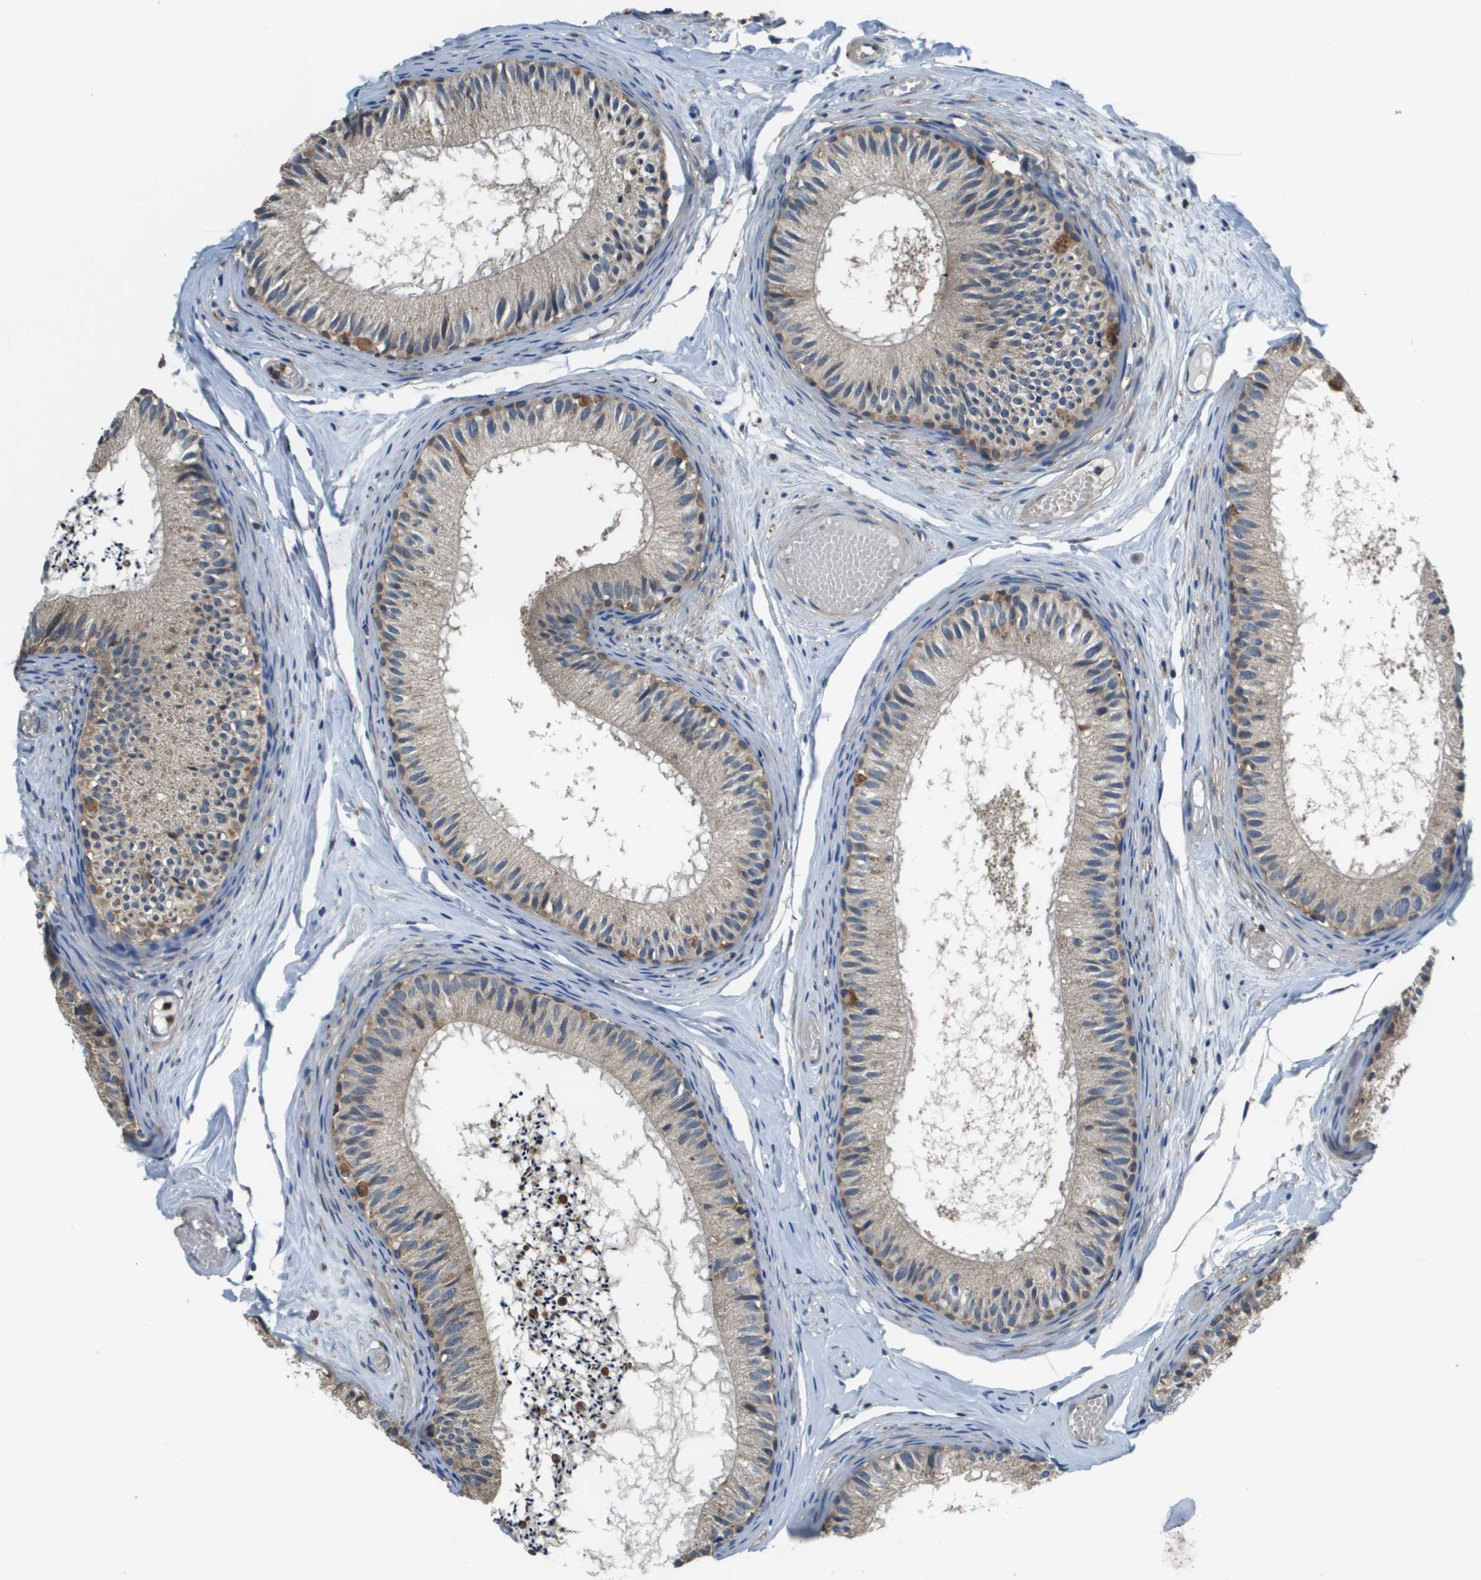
{"staining": {"intensity": "moderate", "quantity": ">75%", "location": "cytoplasmic/membranous"}, "tissue": "epididymis", "cell_type": "Glandular cells", "image_type": "normal", "snomed": [{"axis": "morphology", "description": "Normal tissue, NOS"}, {"axis": "topography", "description": "Epididymis"}], "caption": "Immunohistochemistry staining of normal epididymis, which reveals medium levels of moderate cytoplasmic/membranous positivity in about >75% of glandular cells indicating moderate cytoplasmic/membranous protein staining. The staining was performed using DAB (brown) for protein detection and nuclei were counterstained in hematoxylin (blue).", "gene": "CNPY3", "patient": {"sex": "male", "age": 46}}